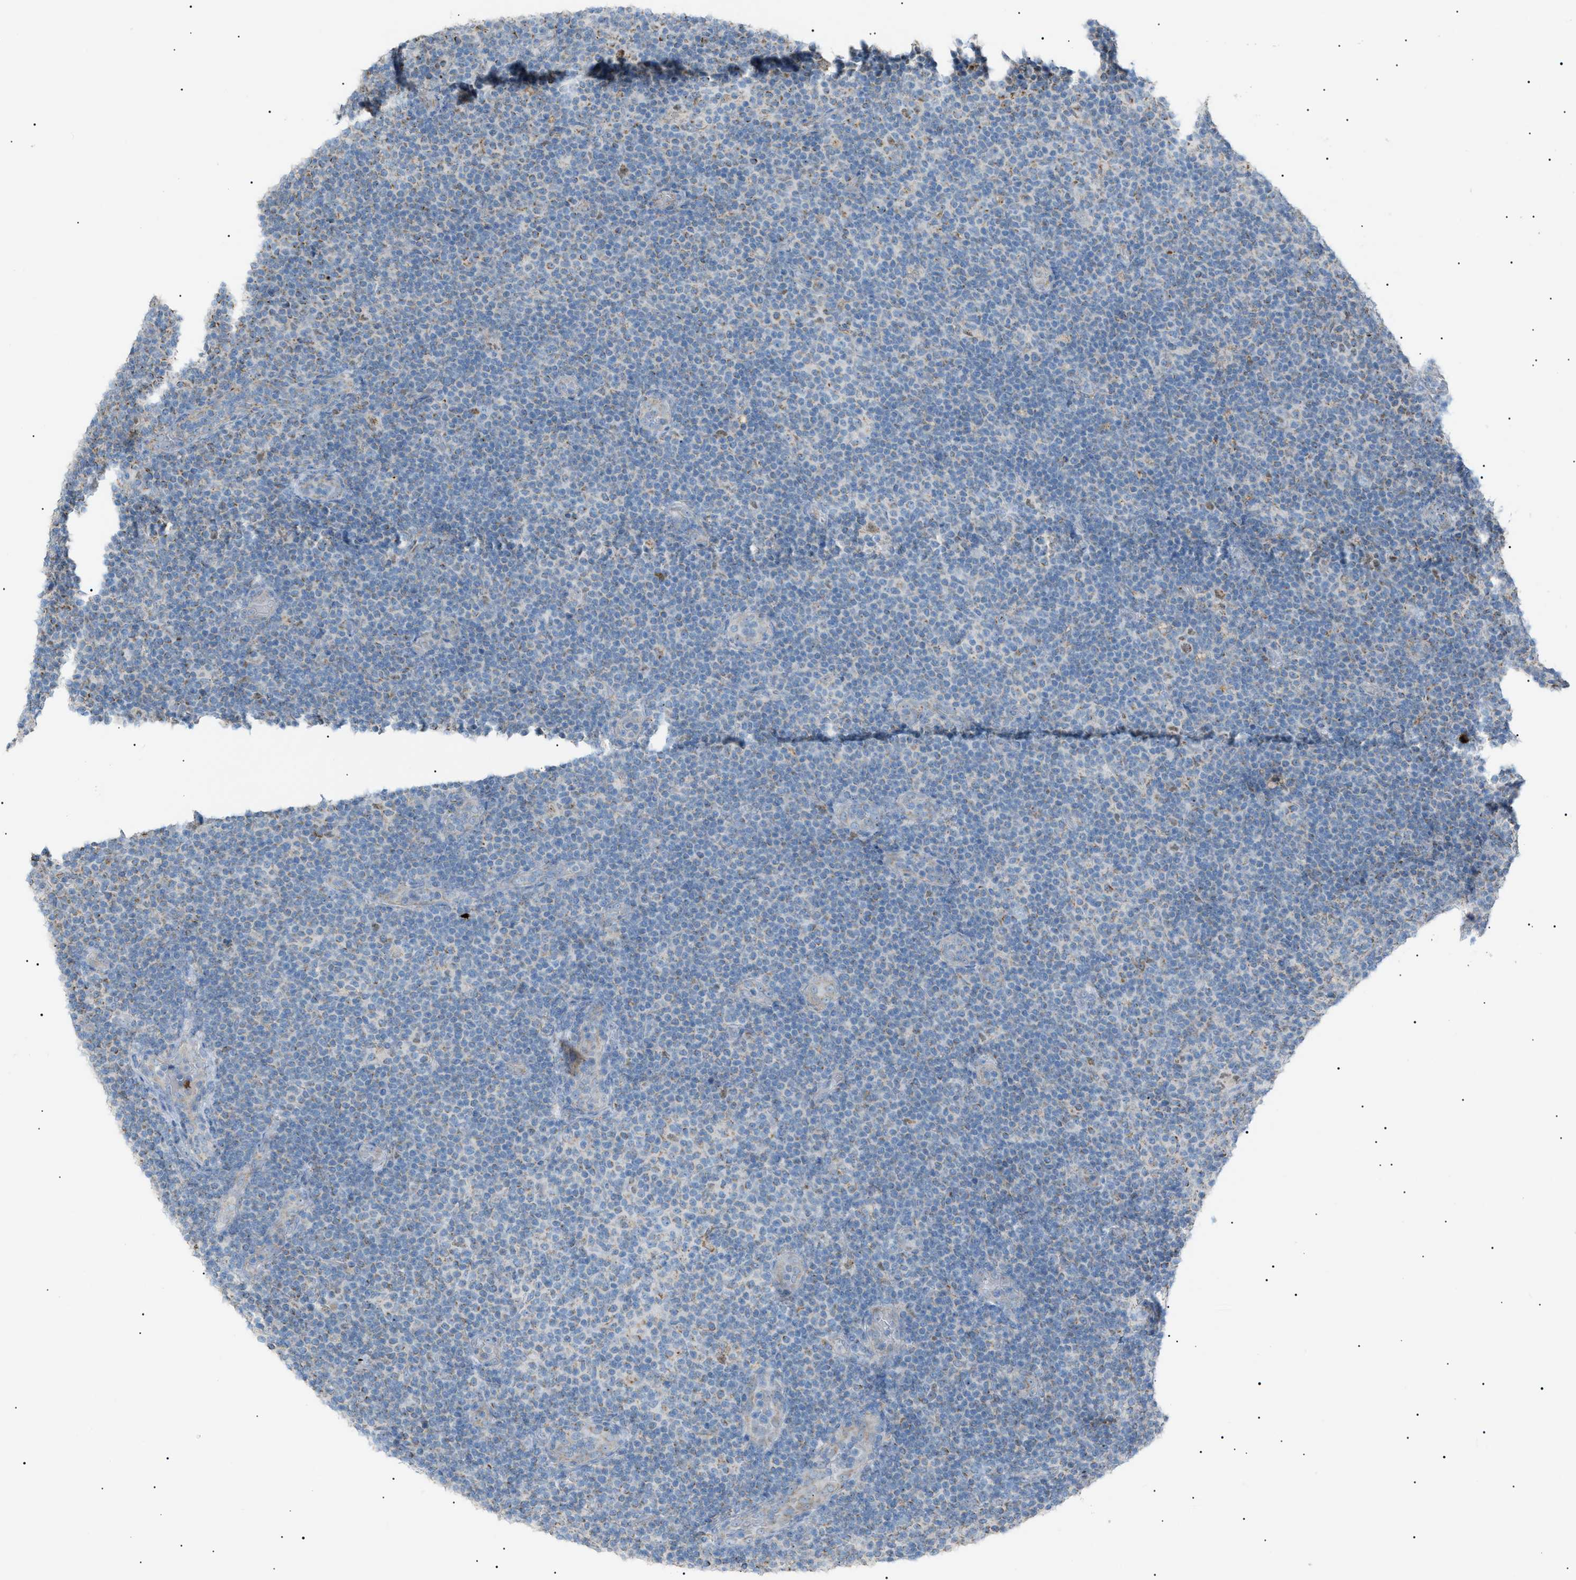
{"staining": {"intensity": "weak", "quantity": "<25%", "location": "cytoplasmic/membranous"}, "tissue": "lymphoma", "cell_type": "Tumor cells", "image_type": "cancer", "snomed": [{"axis": "morphology", "description": "Malignant lymphoma, non-Hodgkin's type, Low grade"}, {"axis": "topography", "description": "Lymph node"}], "caption": "Tumor cells are negative for brown protein staining in lymphoma.", "gene": "ZNF516", "patient": {"sex": "male", "age": 83}}